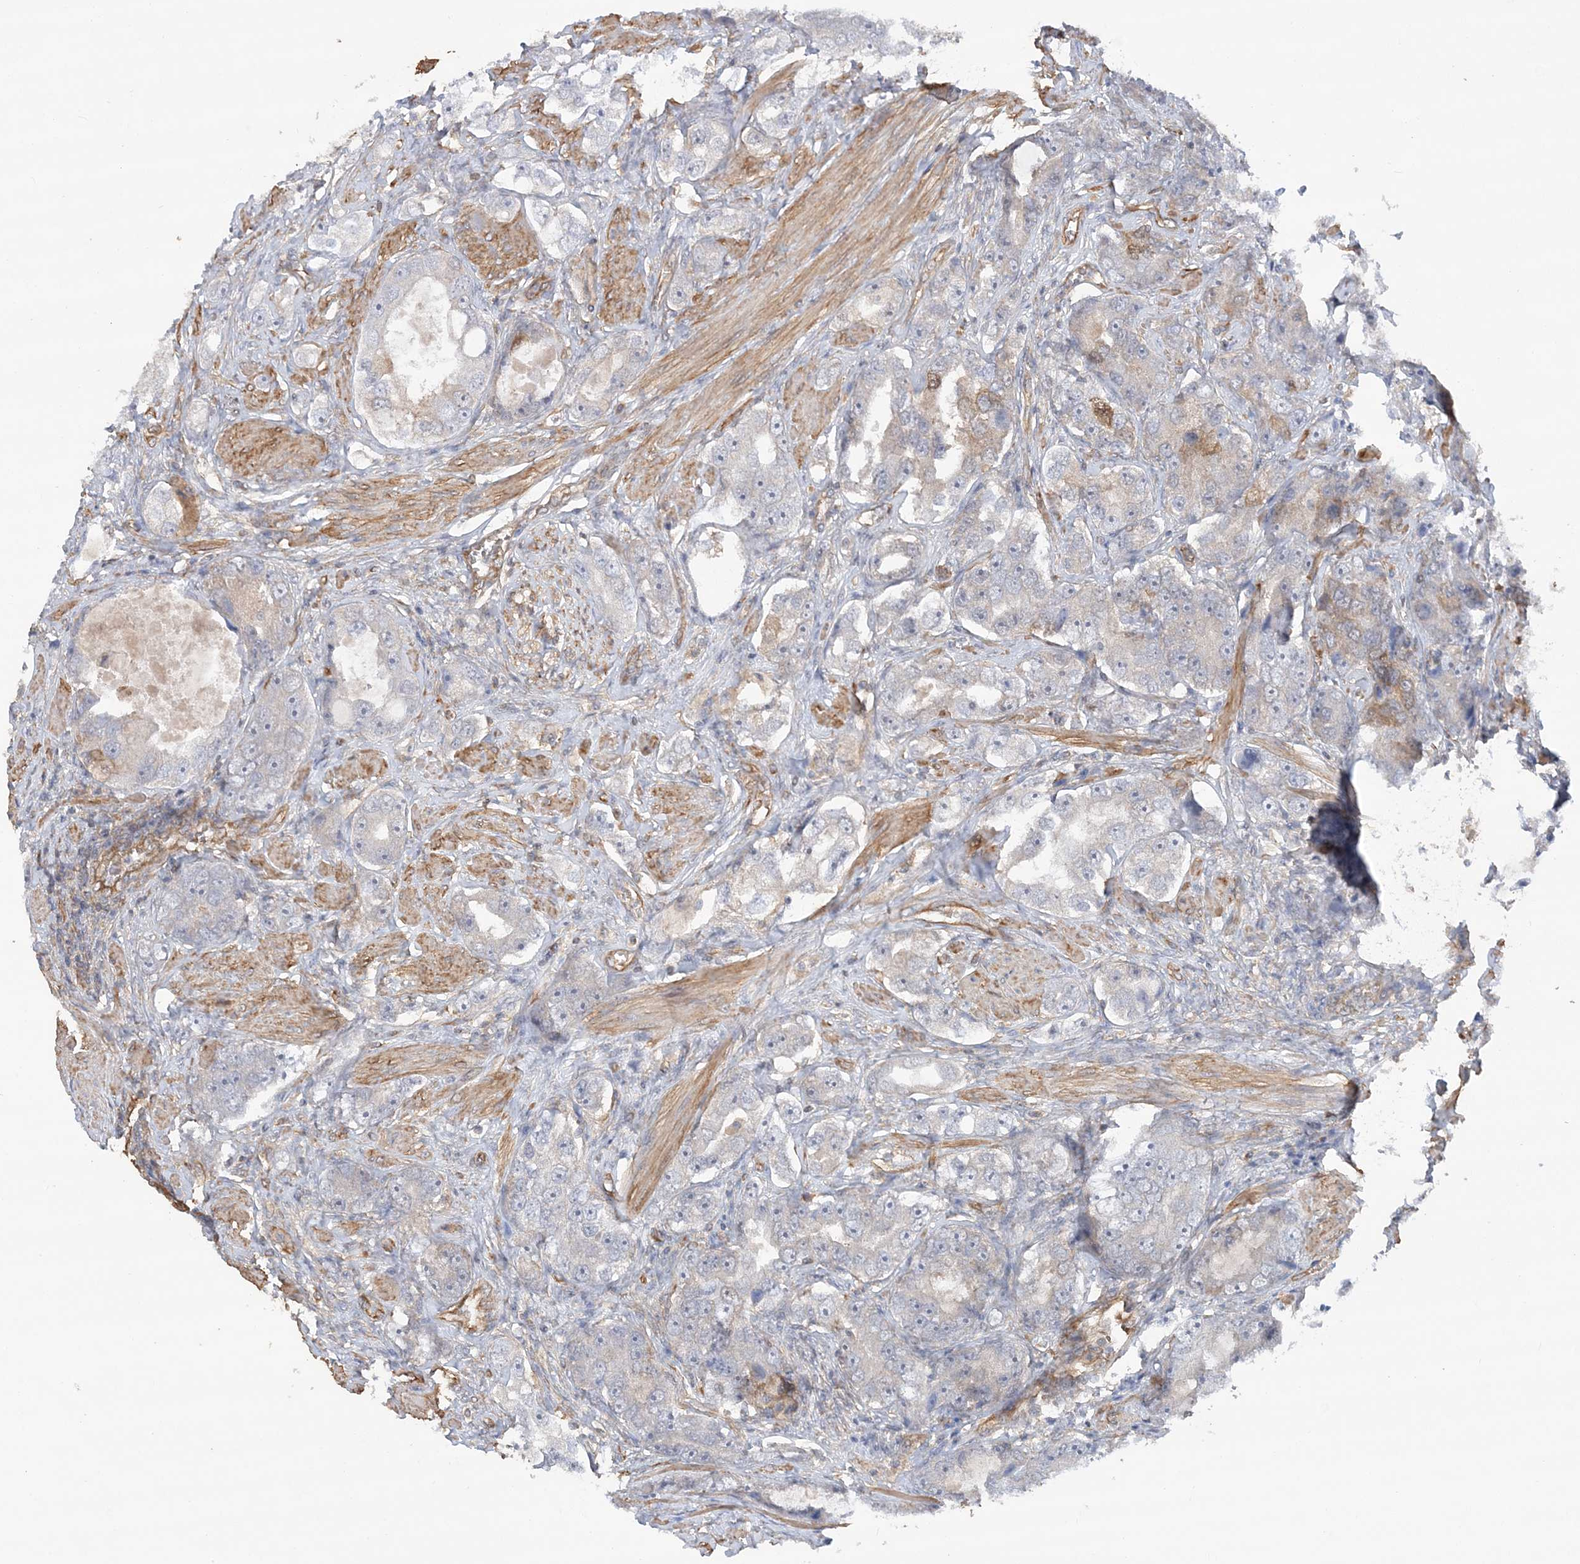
{"staining": {"intensity": "weak", "quantity": "<25%", "location": "cytoplasmic/membranous"}, "tissue": "prostate cancer", "cell_type": "Tumor cells", "image_type": "cancer", "snomed": [{"axis": "morphology", "description": "Adenocarcinoma, High grade"}, {"axis": "topography", "description": "Prostate"}], "caption": "Prostate cancer was stained to show a protein in brown. There is no significant expression in tumor cells.", "gene": "ZNF821", "patient": {"sex": "male", "age": 63}}